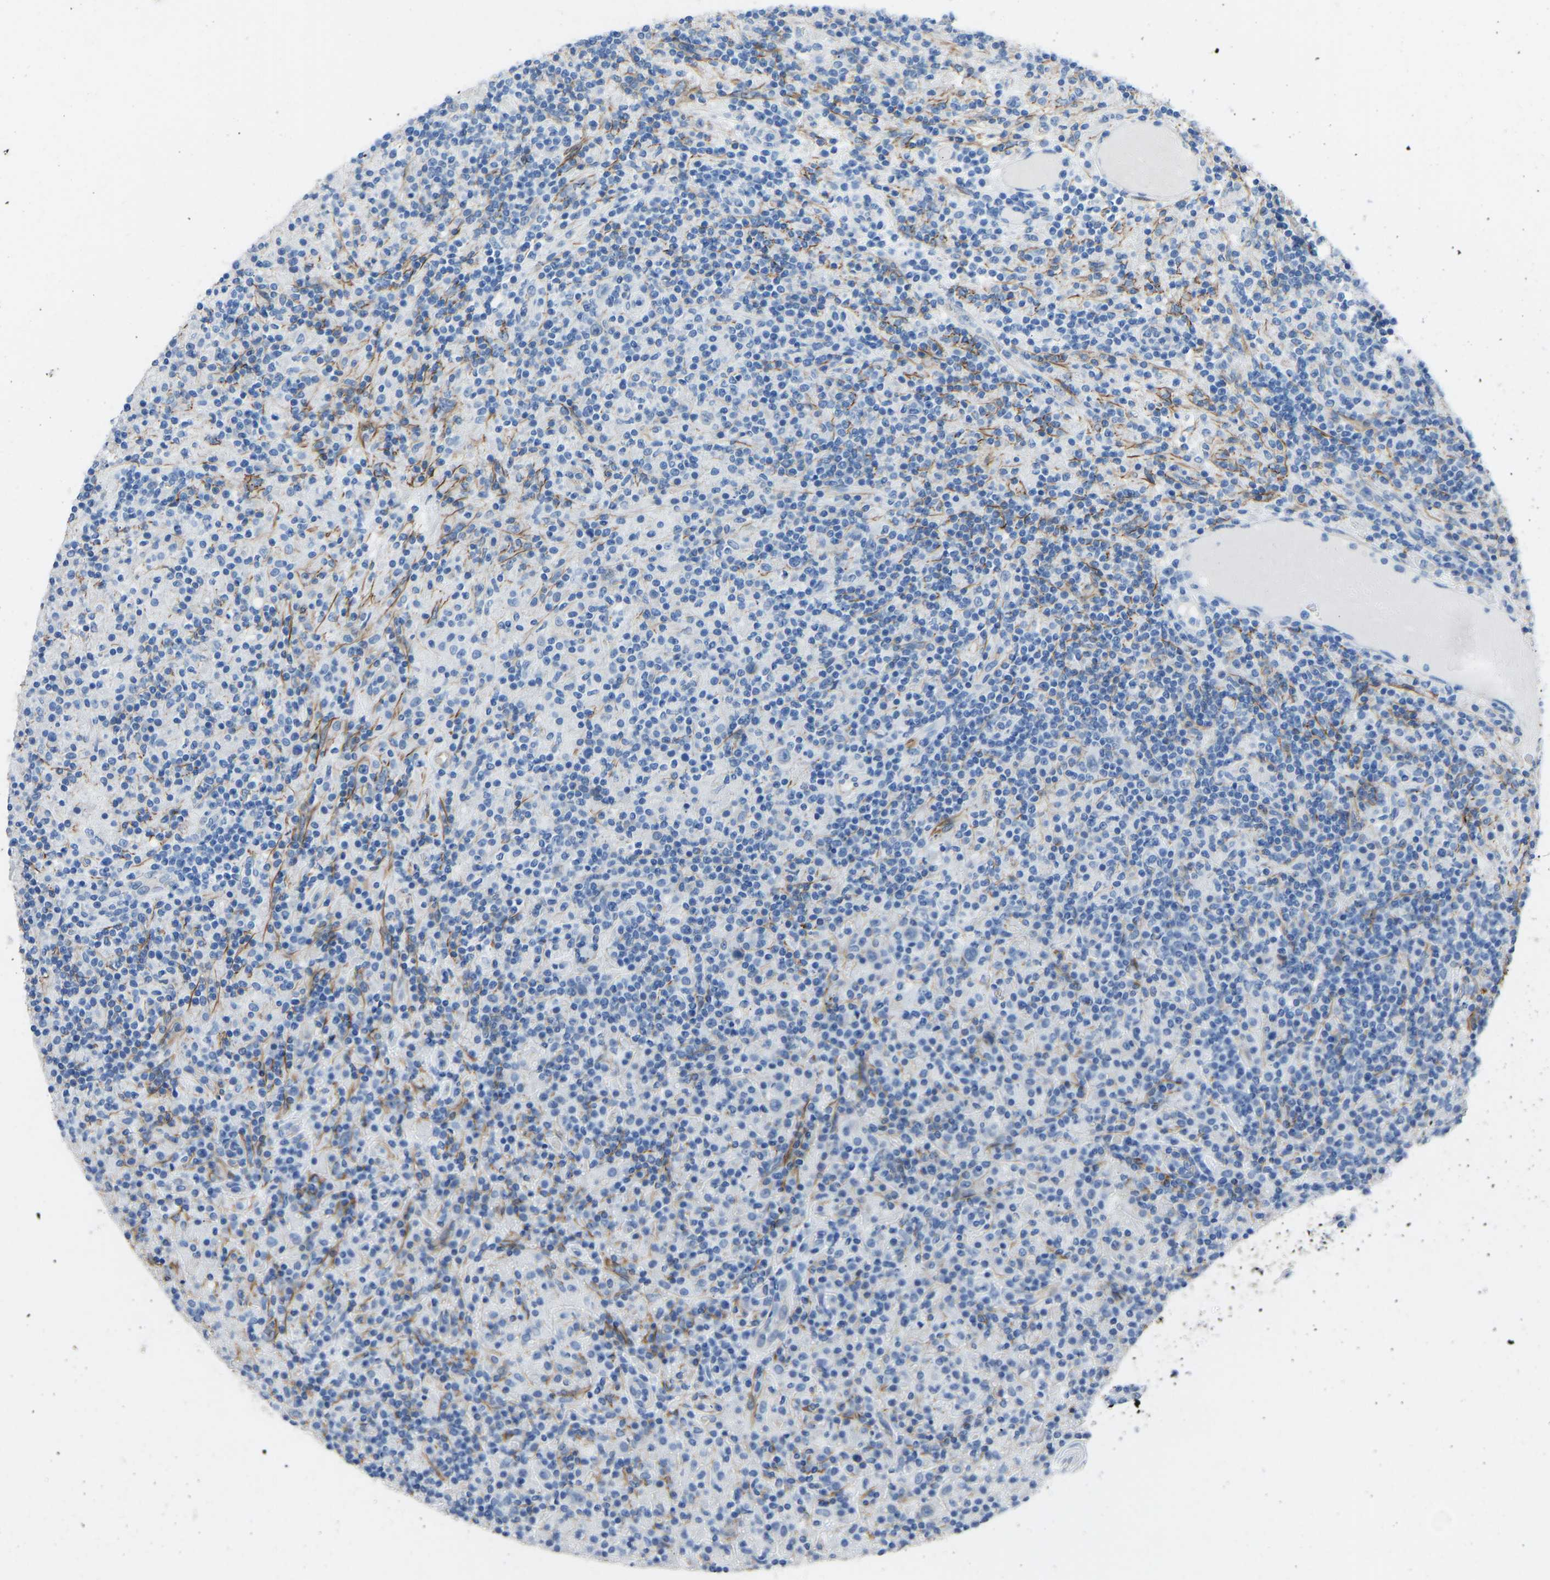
{"staining": {"intensity": "negative", "quantity": "none", "location": "none"}, "tissue": "lymphoma", "cell_type": "Tumor cells", "image_type": "cancer", "snomed": [{"axis": "morphology", "description": "Hodgkin's disease, NOS"}, {"axis": "topography", "description": "Lymph node"}], "caption": "Immunohistochemistry micrograph of human lymphoma stained for a protein (brown), which displays no staining in tumor cells. Brightfield microscopy of immunohistochemistry stained with DAB (brown) and hematoxylin (blue), captured at high magnification.", "gene": "MYH10", "patient": {"sex": "male", "age": 70}}